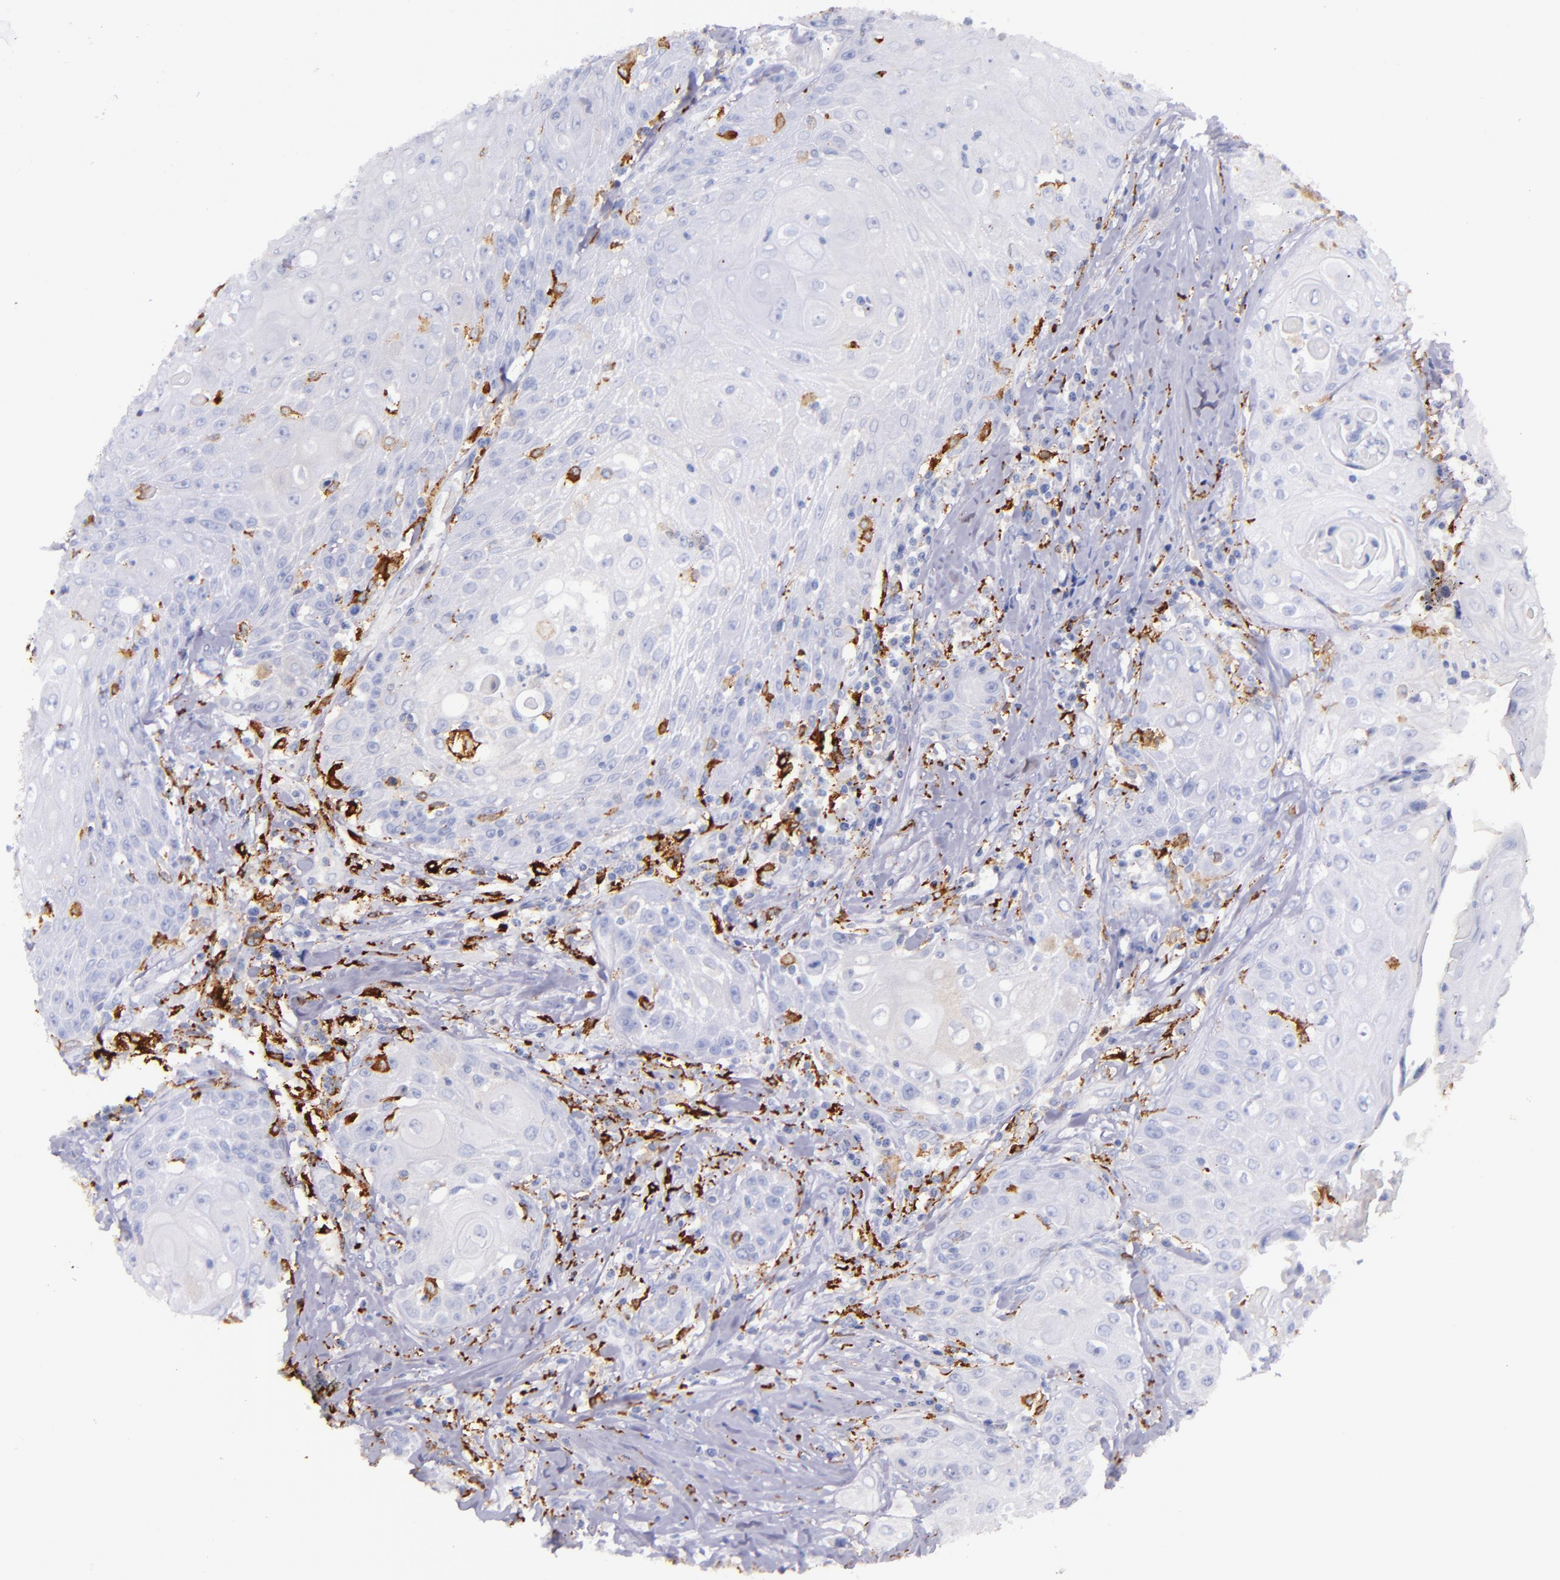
{"staining": {"intensity": "negative", "quantity": "none", "location": "none"}, "tissue": "head and neck cancer", "cell_type": "Tumor cells", "image_type": "cancer", "snomed": [{"axis": "morphology", "description": "Squamous cell carcinoma, NOS"}, {"axis": "topography", "description": "Oral tissue"}, {"axis": "topography", "description": "Head-Neck"}], "caption": "DAB (3,3'-diaminobenzidine) immunohistochemical staining of human head and neck cancer reveals no significant expression in tumor cells.", "gene": "CD163", "patient": {"sex": "female", "age": 82}}